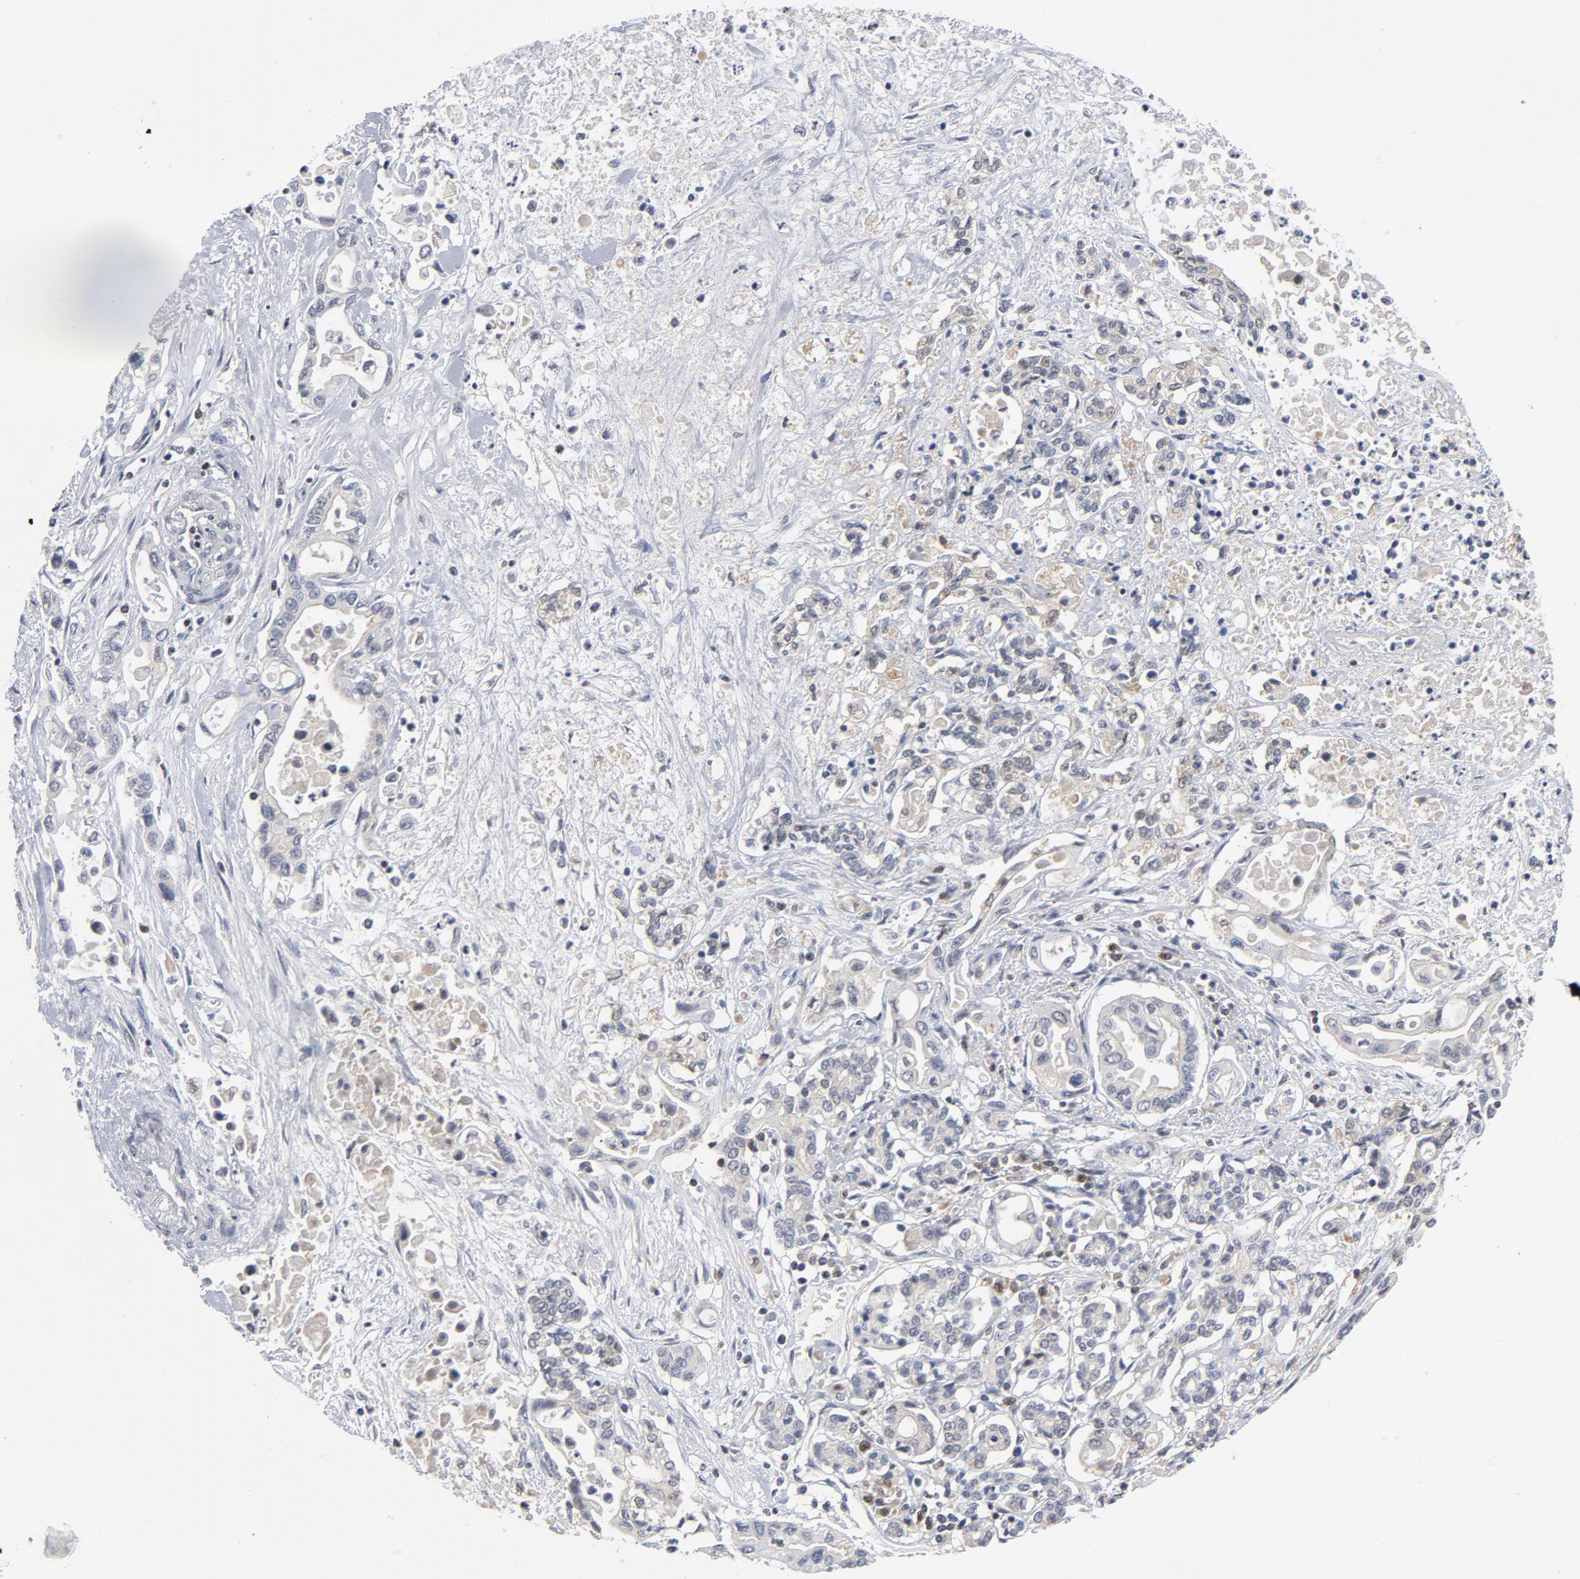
{"staining": {"intensity": "negative", "quantity": "none", "location": "none"}, "tissue": "pancreatic cancer", "cell_type": "Tumor cells", "image_type": "cancer", "snomed": [{"axis": "morphology", "description": "Adenocarcinoma, NOS"}, {"axis": "topography", "description": "Pancreas"}], "caption": "Pancreatic adenocarcinoma was stained to show a protein in brown. There is no significant expression in tumor cells.", "gene": "TRADD", "patient": {"sex": "female", "age": 57}}